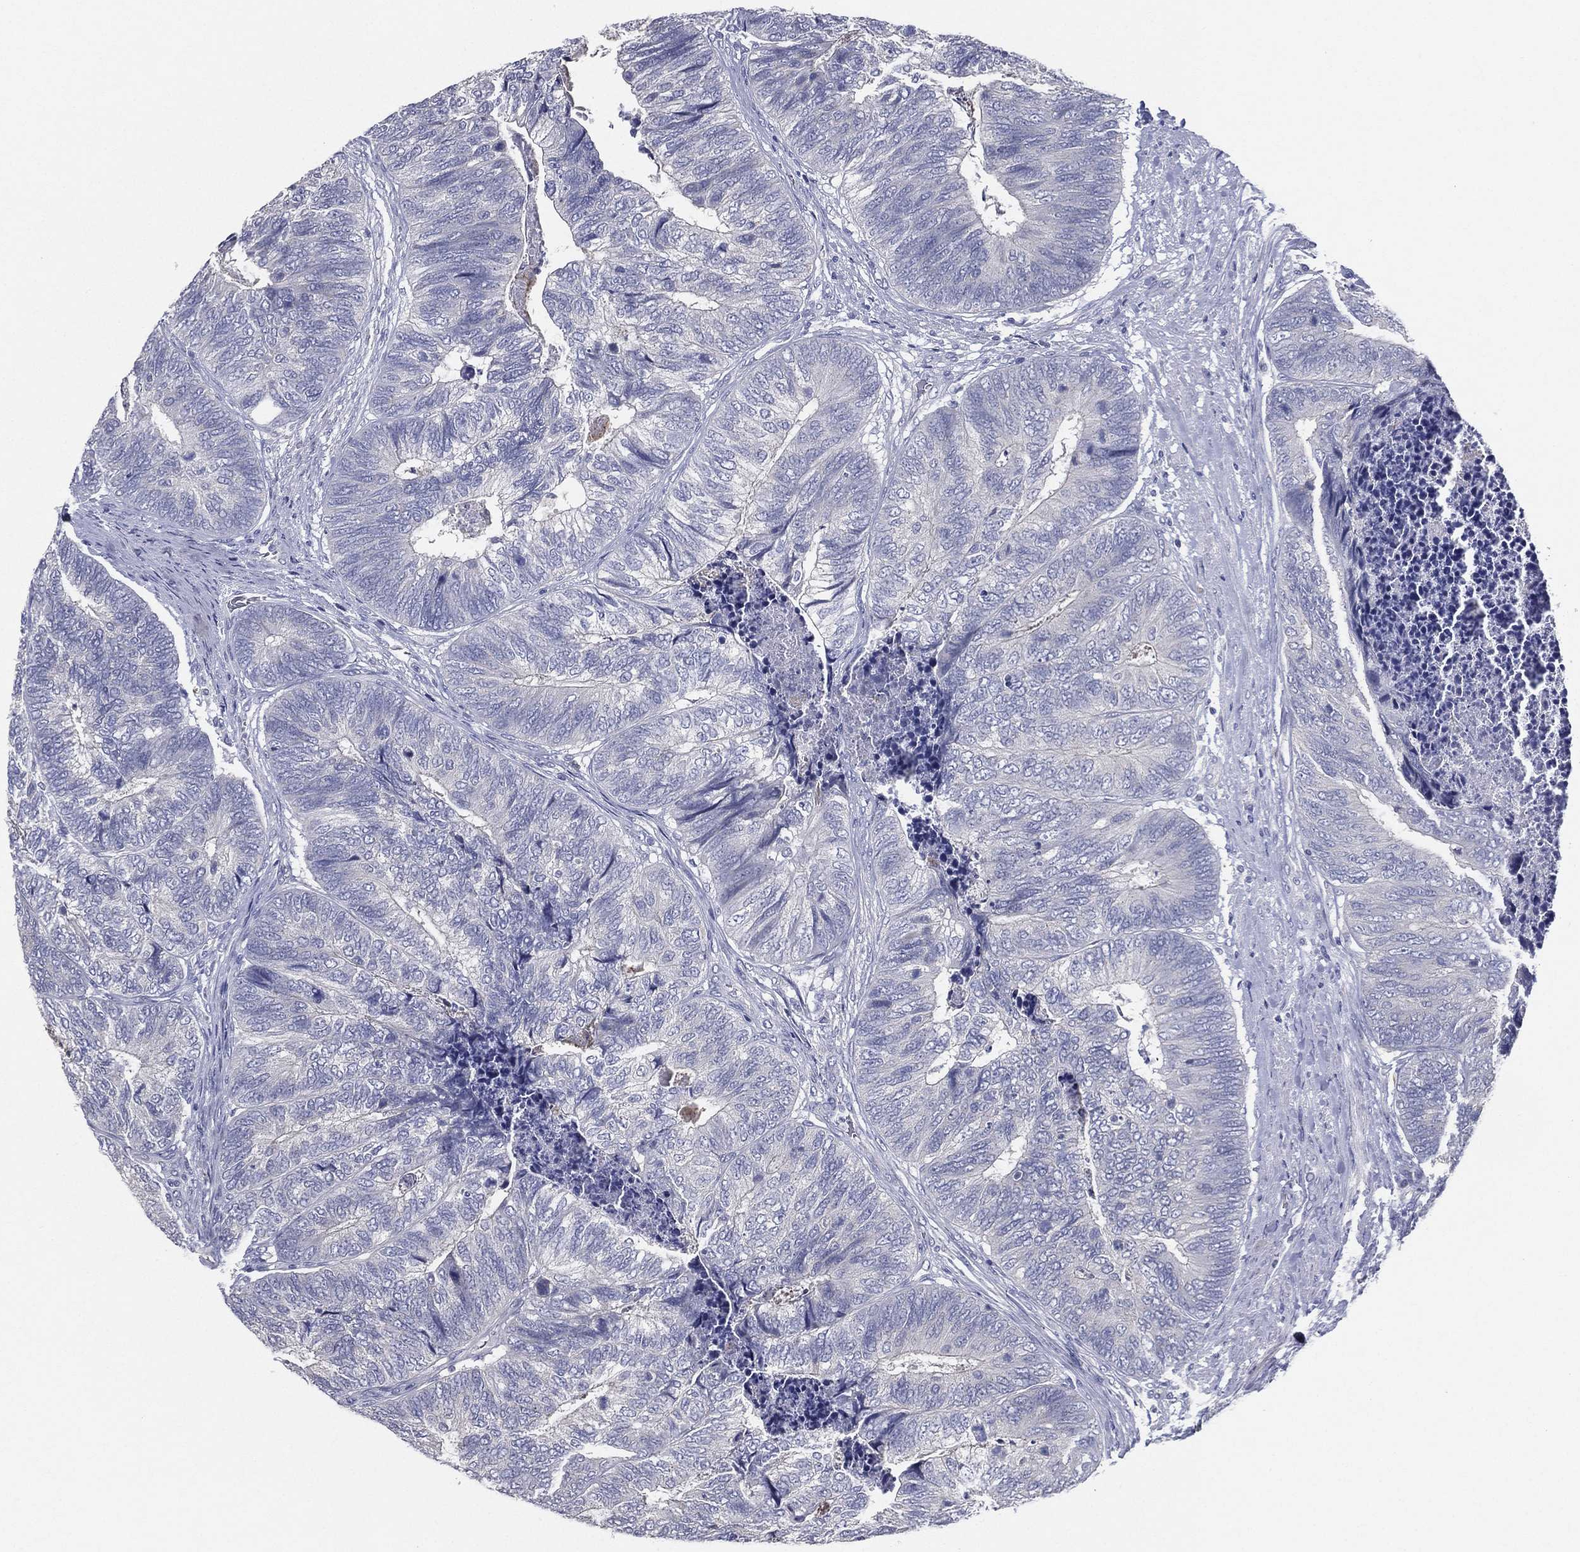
{"staining": {"intensity": "negative", "quantity": "none", "location": "none"}, "tissue": "colorectal cancer", "cell_type": "Tumor cells", "image_type": "cancer", "snomed": [{"axis": "morphology", "description": "Adenocarcinoma, NOS"}, {"axis": "topography", "description": "Colon"}], "caption": "High magnification brightfield microscopy of colorectal cancer (adenocarcinoma) stained with DAB (3,3'-diaminobenzidine) (brown) and counterstained with hematoxylin (blue): tumor cells show no significant expression.", "gene": "SLC13A4", "patient": {"sex": "female", "age": 67}}